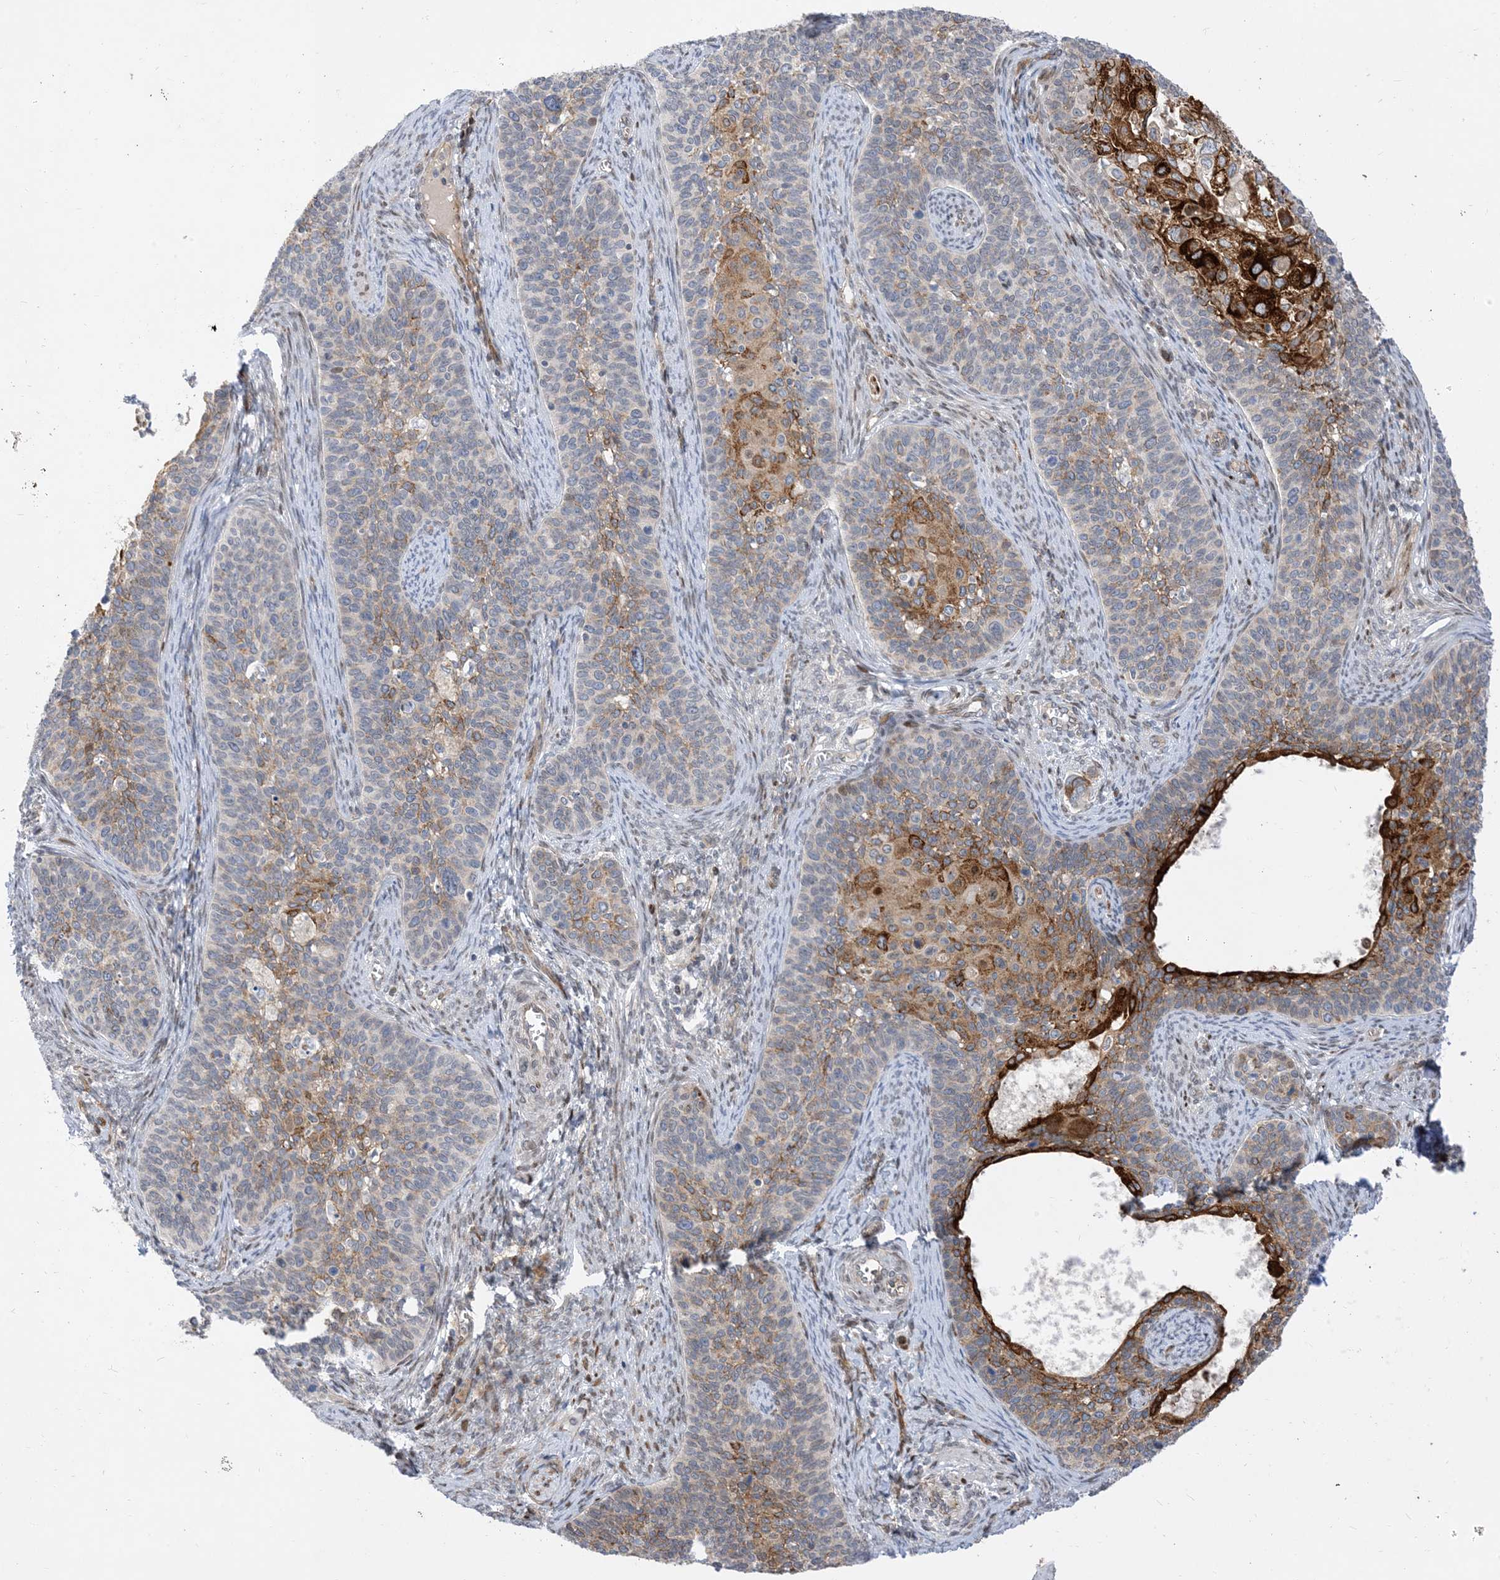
{"staining": {"intensity": "strong", "quantity": "<25%", "location": "cytoplasmic/membranous,nuclear"}, "tissue": "cervical cancer", "cell_type": "Tumor cells", "image_type": "cancer", "snomed": [{"axis": "morphology", "description": "Squamous cell carcinoma, NOS"}, {"axis": "topography", "description": "Cervix"}], "caption": "A brown stain labels strong cytoplasmic/membranous and nuclear staining of a protein in human cervical squamous cell carcinoma tumor cells.", "gene": "TYSND1", "patient": {"sex": "female", "age": 33}}